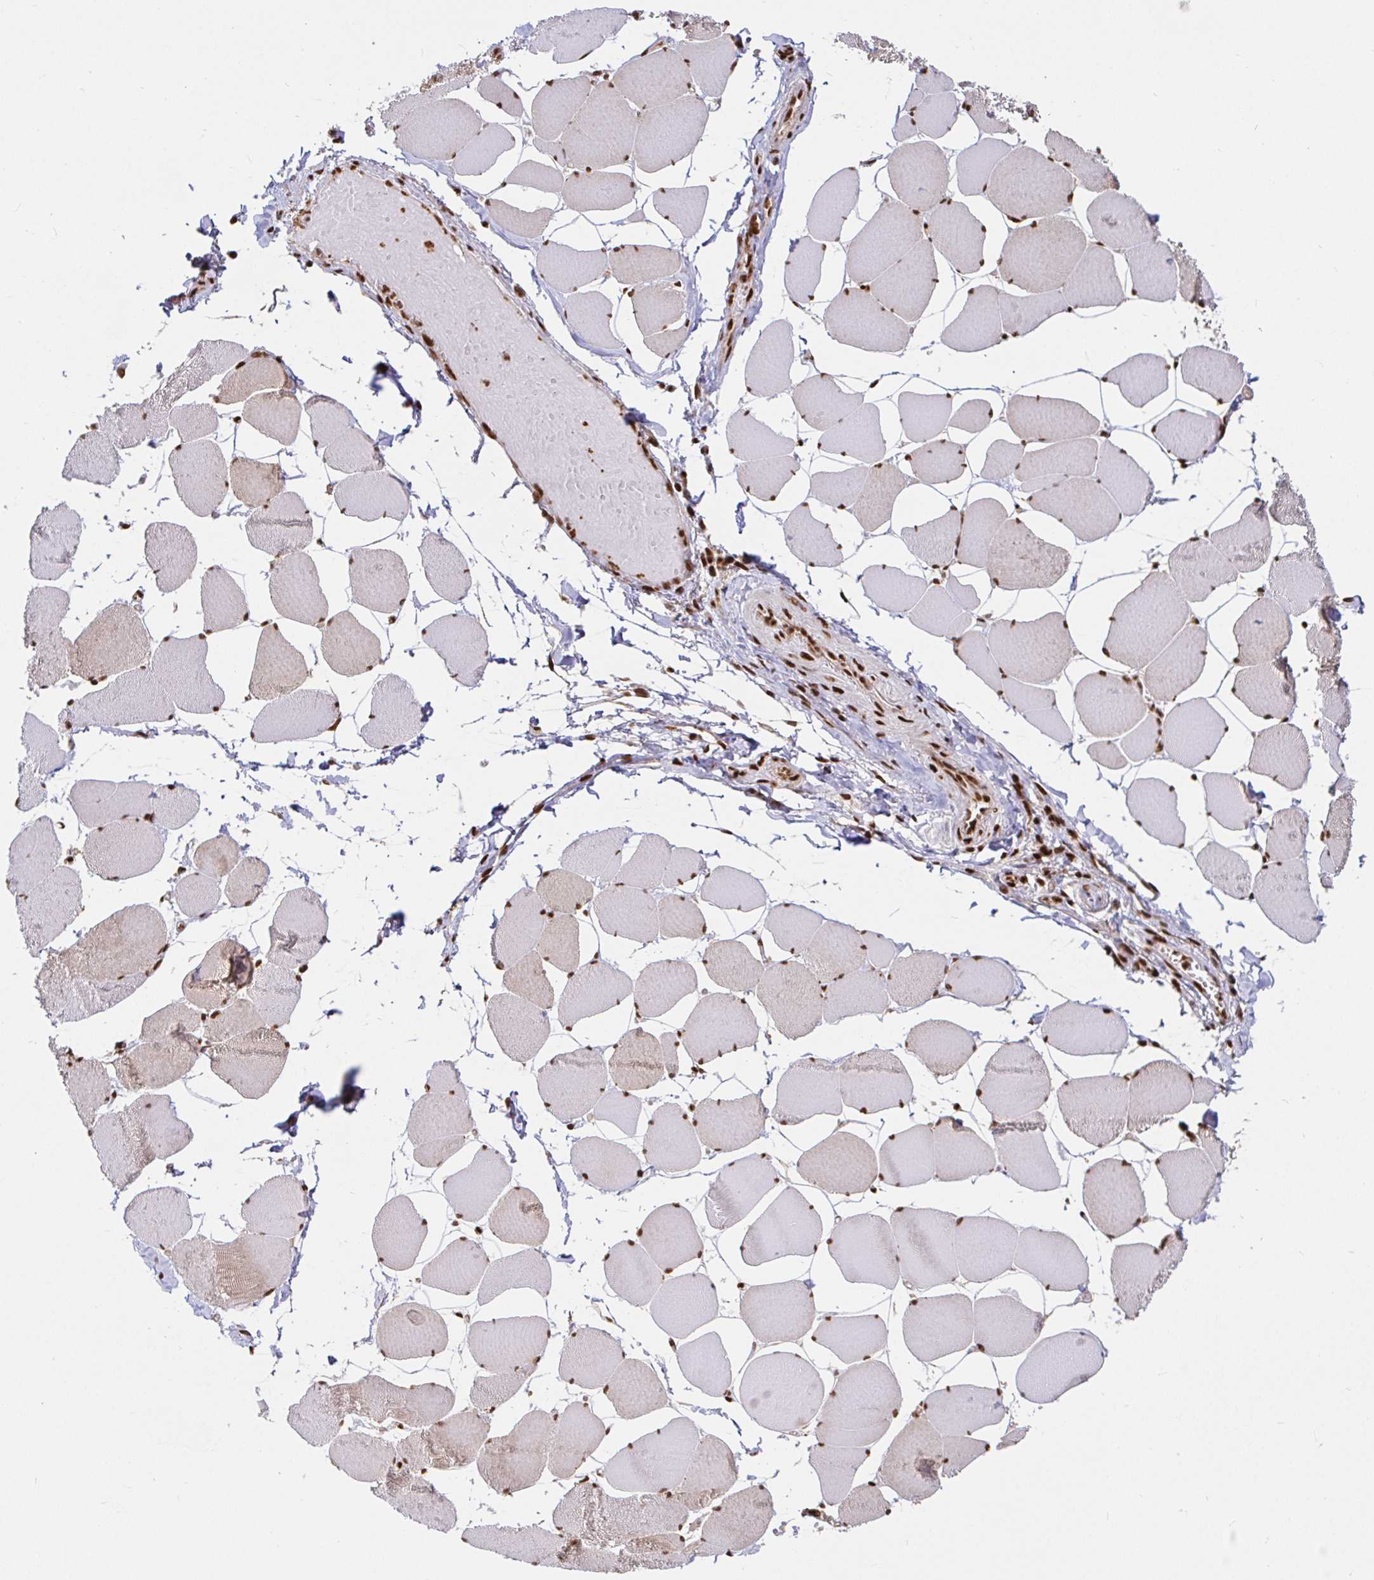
{"staining": {"intensity": "moderate", "quantity": "25%-75%", "location": "cytoplasmic/membranous,nuclear"}, "tissue": "skeletal muscle", "cell_type": "Myocytes", "image_type": "normal", "snomed": [{"axis": "morphology", "description": "Normal tissue, NOS"}, {"axis": "topography", "description": "Skeletal muscle"}], "caption": "IHC staining of benign skeletal muscle, which demonstrates medium levels of moderate cytoplasmic/membranous,nuclear expression in approximately 25%-75% of myocytes indicating moderate cytoplasmic/membranous,nuclear protein expression. The staining was performed using DAB (brown) for protein detection and nuclei were counterstained in hematoxylin (blue).", "gene": "SP3", "patient": {"sex": "female", "age": 75}}